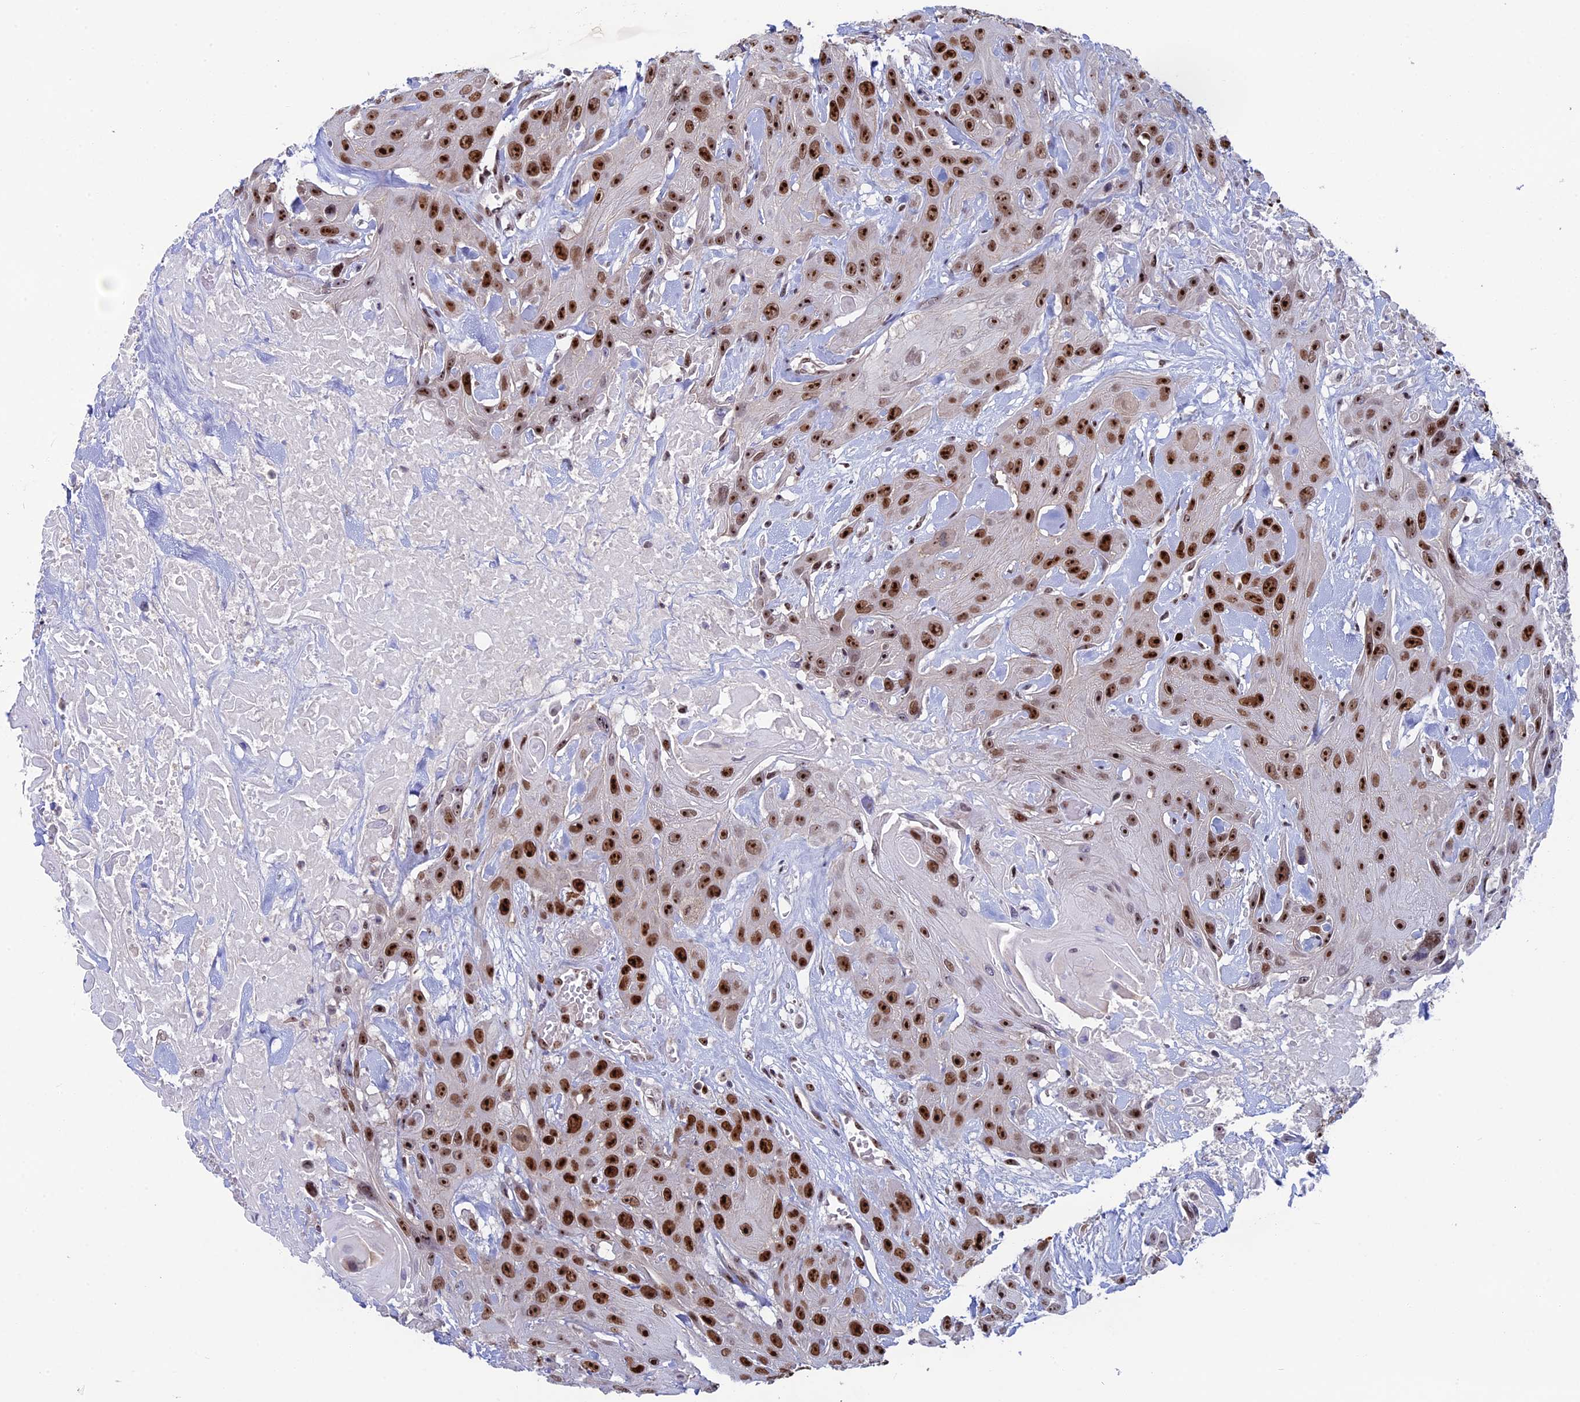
{"staining": {"intensity": "strong", "quantity": ">75%", "location": "nuclear"}, "tissue": "head and neck cancer", "cell_type": "Tumor cells", "image_type": "cancer", "snomed": [{"axis": "morphology", "description": "Squamous cell carcinoma, NOS"}, {"axis": "topography", "description": "Head-Neck"}], "caption": "A high amount of strong nuclear staining is seen in approximately >75% of tumor cells in head and neck squamous cell carcinoma tissue.", "gene": "CCDC86", "patient": {"sex": "male", "age": 81}}